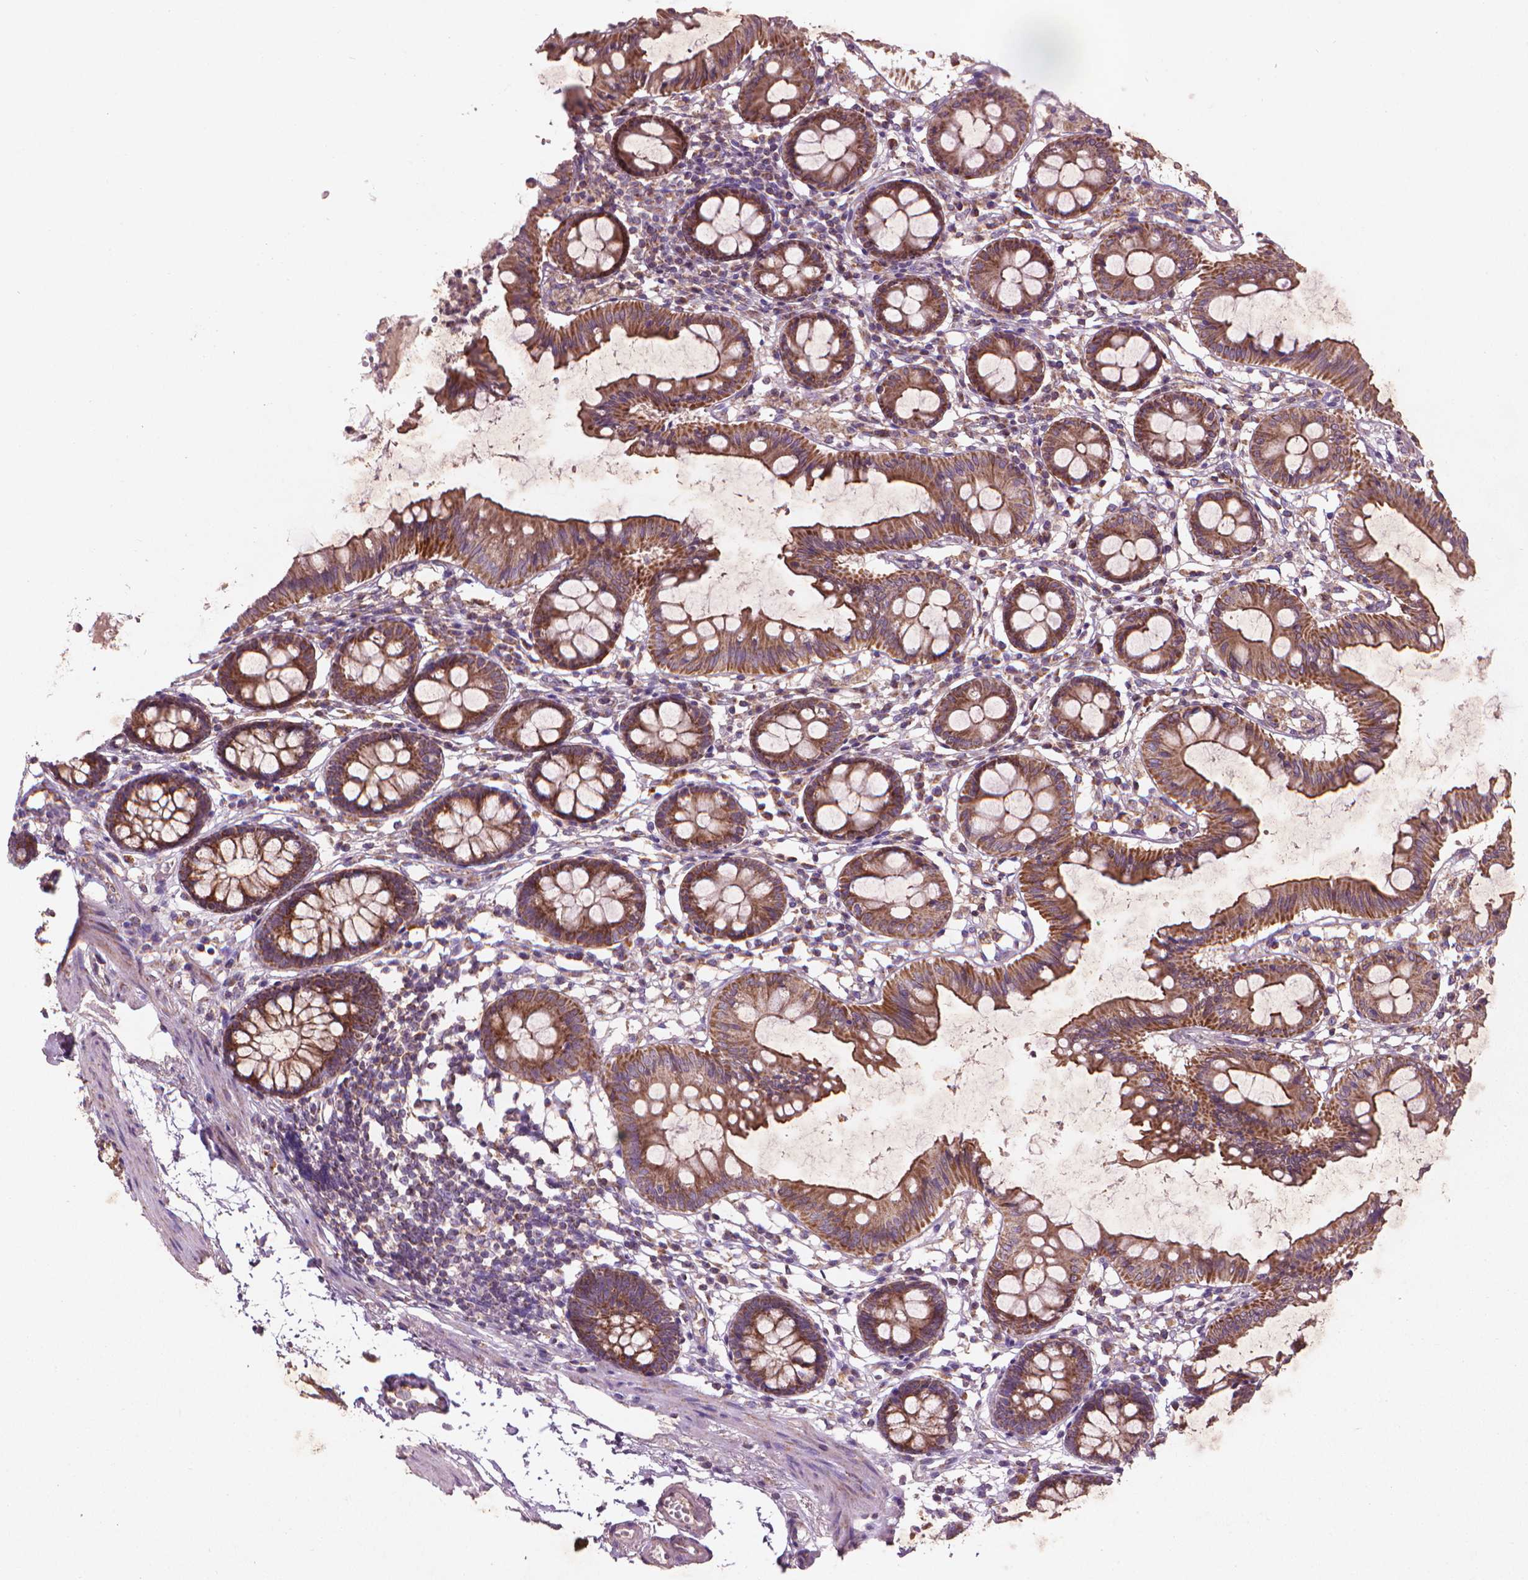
{"staining": {"intensity": "moderate", "quantity": ">75%", "location": "cytoplasmic/membranous"}, "tissue": "colon", "cell_type": "Endothelial cells", "image_type": "normal", "snomed": [{"axis": "morphology", "description": "Normal tissue, NOS"}, {"axis": "topography", "description": "Colon"}], "caption": "IHC micrograph of normal human colon stained for a protein (brown), which shows medium levels of moderate cytoplasmic/membranous positivity in approximately >75% of endothelial cells.", "gene": "NLRX1", "patient": {"sex": "female", "age": 84}}